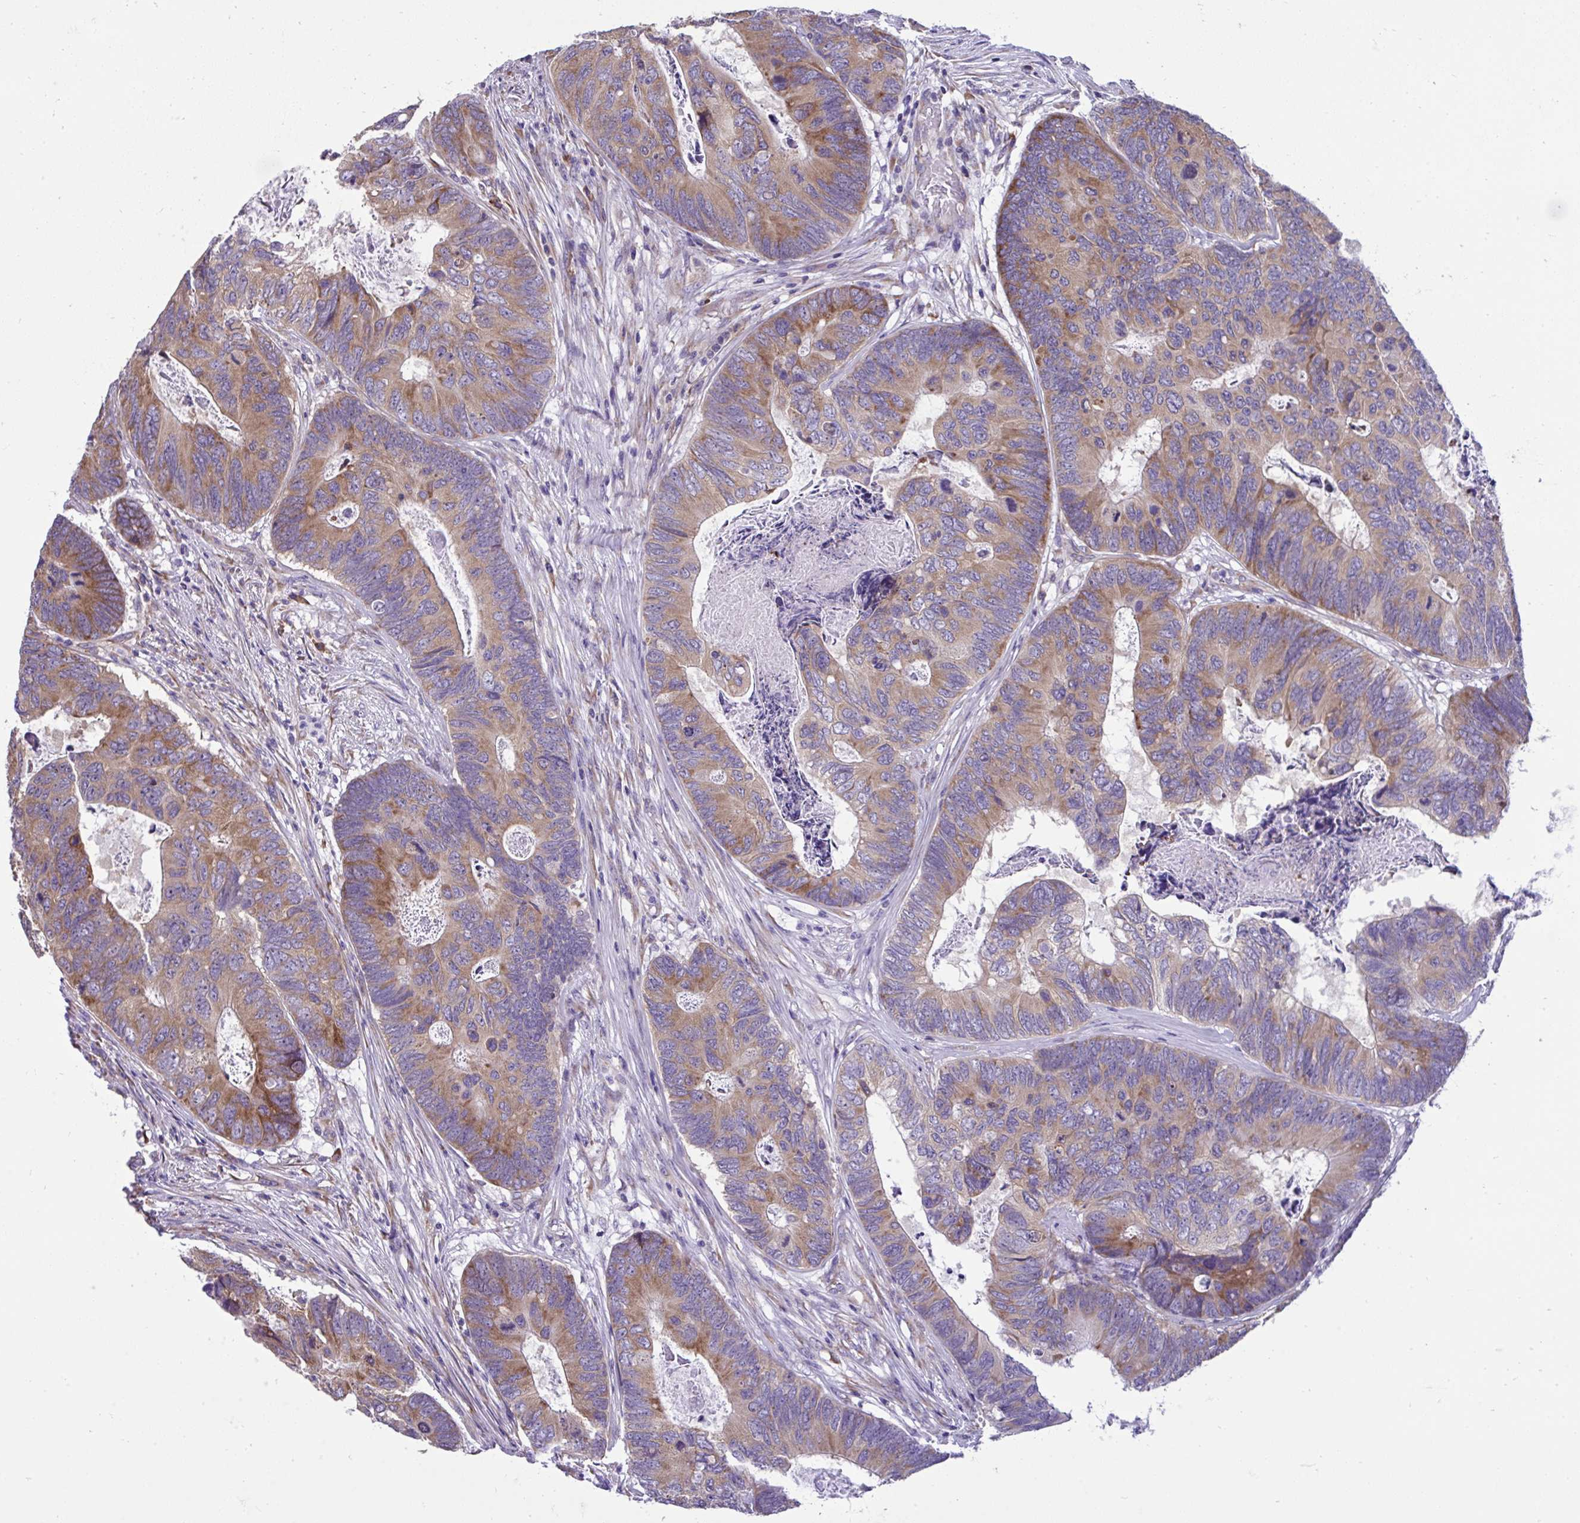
{"staining": {"intensity": "moderate", "quantity": ">75%", "location": "cytoplasmic/membranous"}, "tissue": "colorectal cancer", "cell_type": "Tumor cells", "image_type": "cancer", "snomed": [{"axis": "morphology", "description": "Adenocarcinoma, NOS"}, {"axis": "topography", "description": "Colon"}], "caption": "A medium amount of moderate cytoplasmic/membranous expression is present in about >75% of tumor cells in colorectal adenocarcinoma tissue. (DAB (3,3'-diaminobenzidine) IHC, brown staining for protein, blue staining for nuclei).", "gene": "RPL7", "patient": {"sex": "female", "age": 67}}